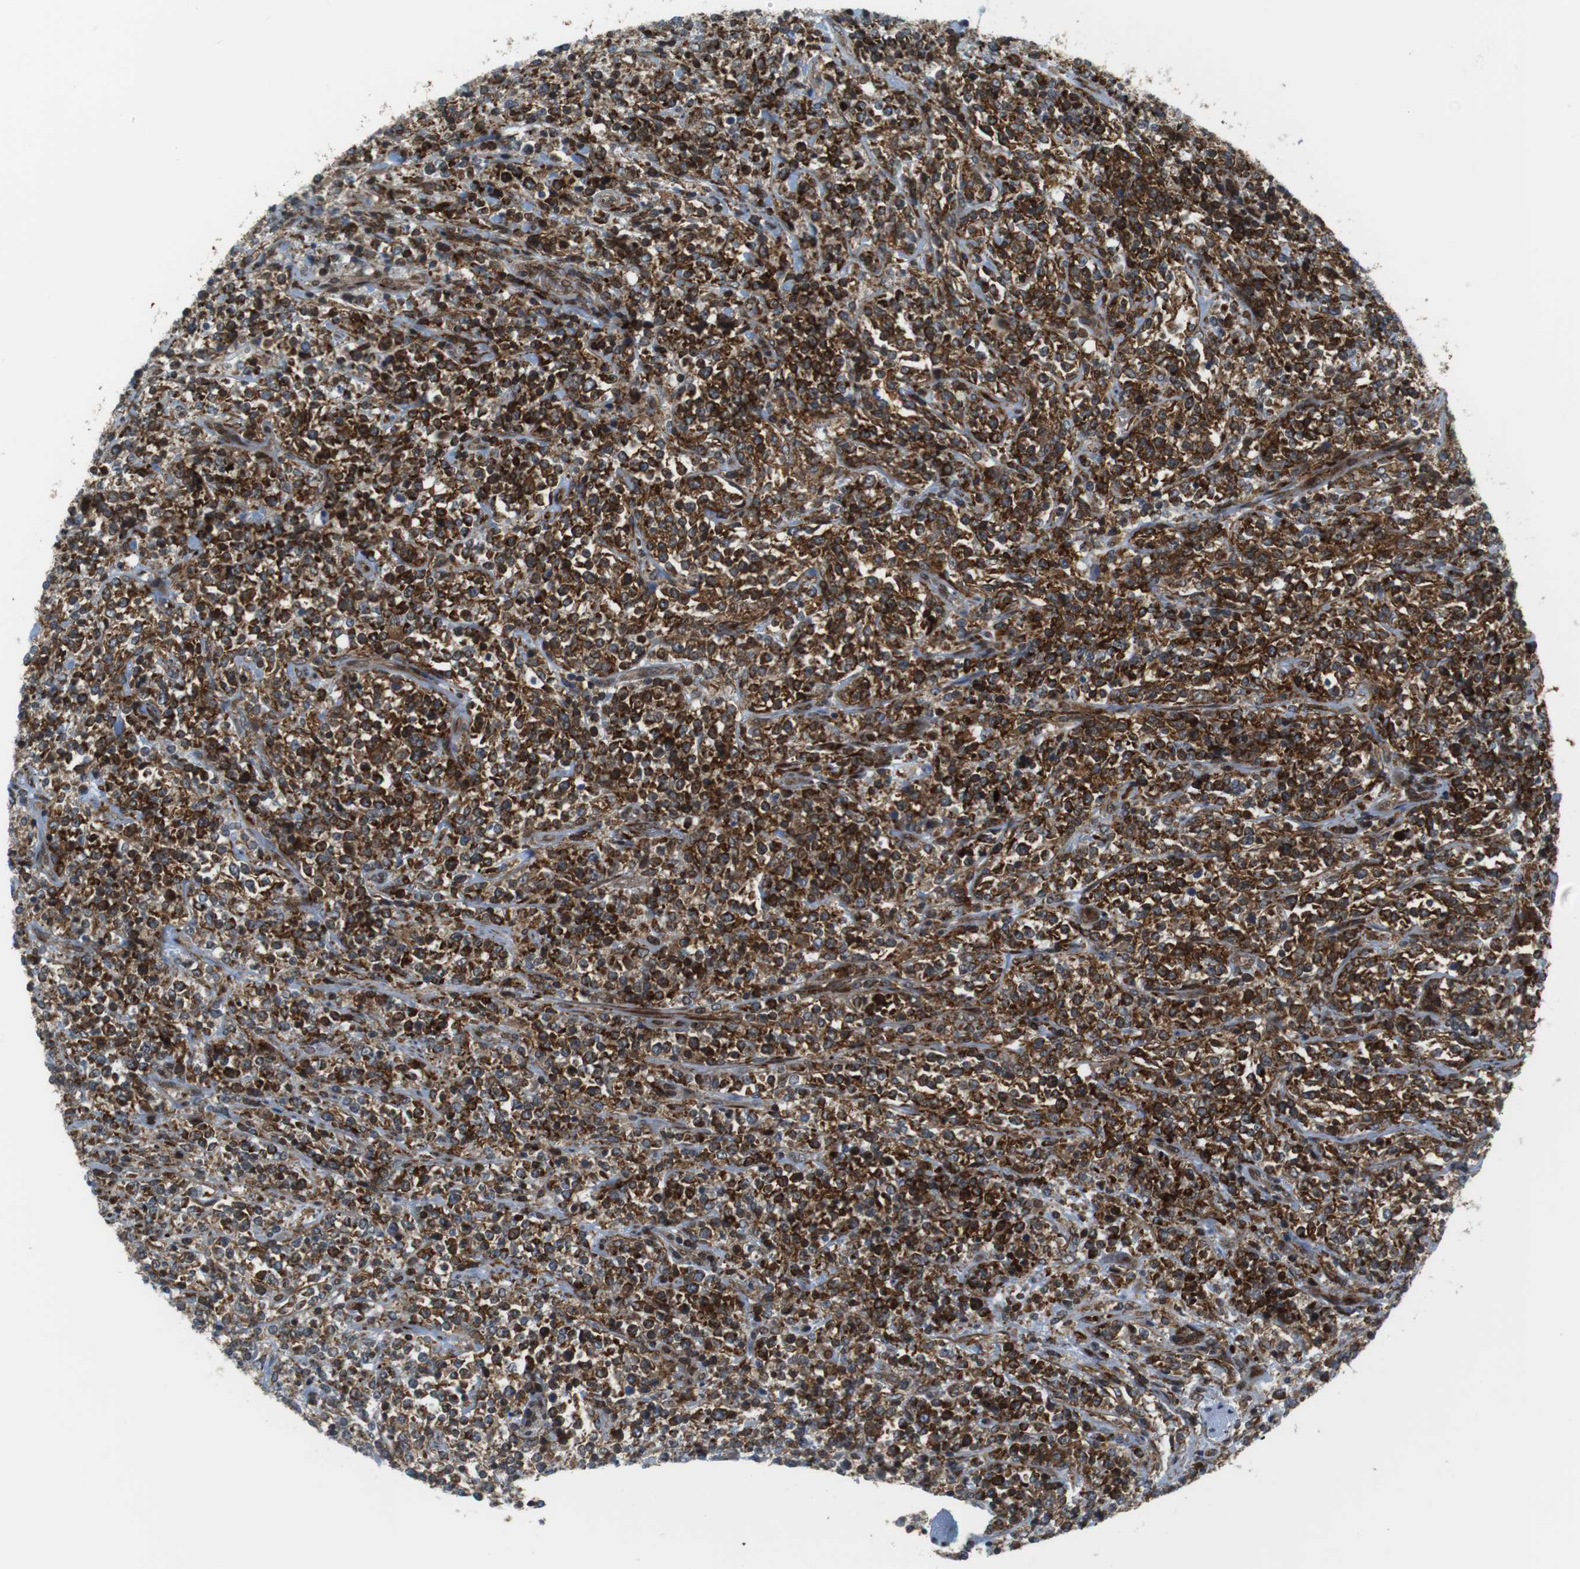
{"staining": {"intensity": "strong", "quantity": "25%-75%", "location": "cytoplasmic/membranous"}, "tissue": "lymphoma", "cell_type": "Tumor cells", "image_type": "cancer", "snomed": [{"axis": "morphology", "description": "Malignant lymphoma, non-Hodgkin's type, High grade"}, {"axis": "topography", "description": "Soft tissue"}], "caption": "A high amount of strong cytoplasmic/membranous positivity is present in approximately 25%-75% of tumor cells in high-grade malignant lymphoma, non-Hodgkin's type tissue.", "gene": "CUL7", "patient": {"sex": "male", "age": 18}}